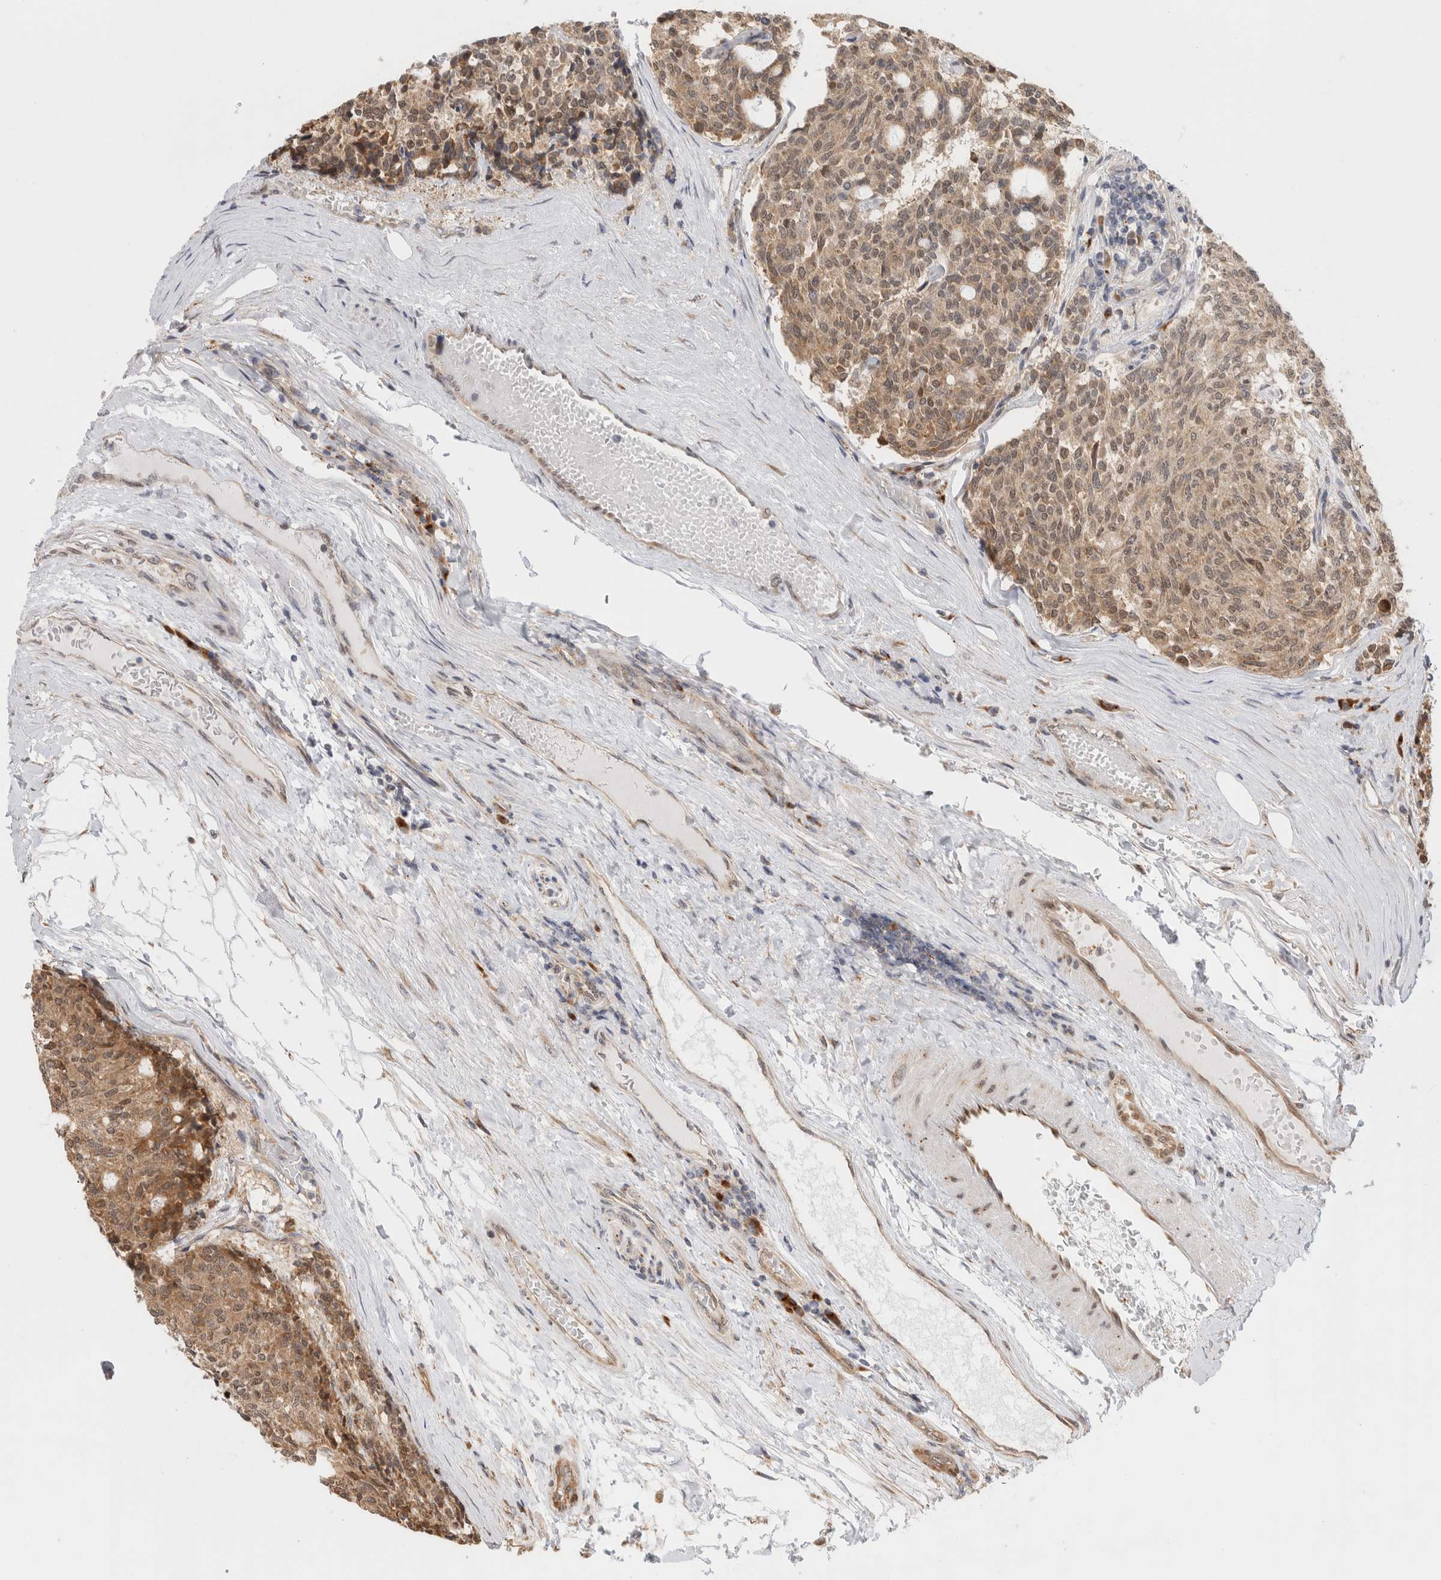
{"staining": {"intensity": "weak", "quantity": ">75%", "location": "cytoplasmic/membranous"}, "tissue": "carcinoid", "cell_type": "Tumor cells", "image_type": "cancer", "snomed": [{"axis": "morphology", "description": "Carcinoid, malignant, NOS"}, {"axis": "topography", "description": "Pancreas"}], "caption": "Immunohistochemistry (IHC) micrograph of human carcinoid (malignant) stained for a protein (brown), which exhibits low levels of weak cytoplasmic/membranous positivity in approximately >75% of tumor cells.", "gene": "ACTL9", "patient": {"sex": "female", "age": 54}}